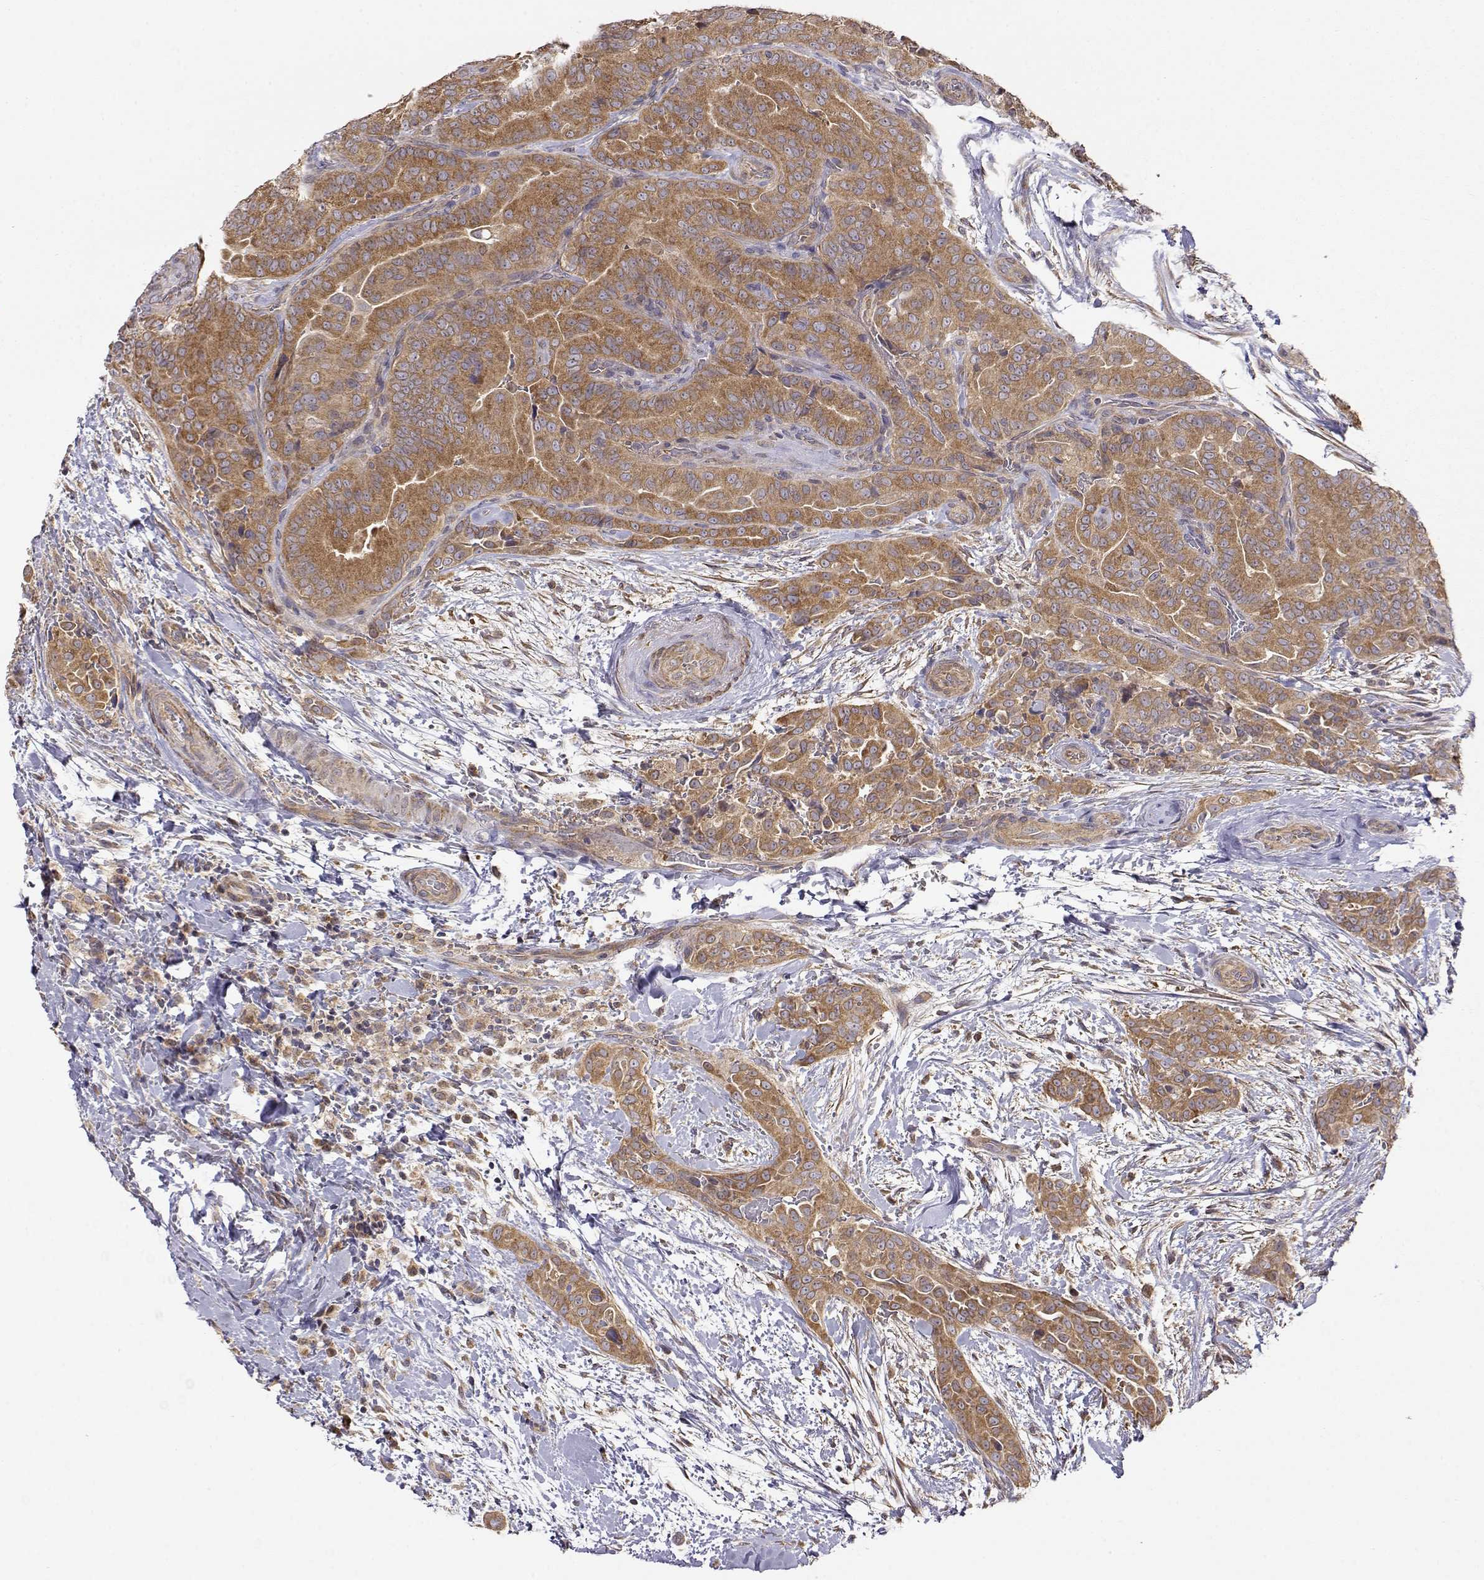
{"staining": {"intensity": "moderate", "quantity": ">75%", "location": "cytoplasmic/membranous"}, "tissue": "thyroid cancer", "cell_type": "Tumor cells", "image_type": "cancer", "snomed": [{"axis": "morphology", "description": "Papillary adenocarcinoma, NOS"}, {"axis": "topography", "description": "Thyroid gland"}], "caption": "Immunohistochemical staining of thyroid cancer (papillary adenocarcinoma) demonstrates medium levels of moderate cytoplasmic/membranous protein positivity in approximately >75% of tumor cells. (DAB IHC with brightfield microscopy, high magnification).", "gene": "PAIP1", "patient": {"sex": "male", "age": 61}}